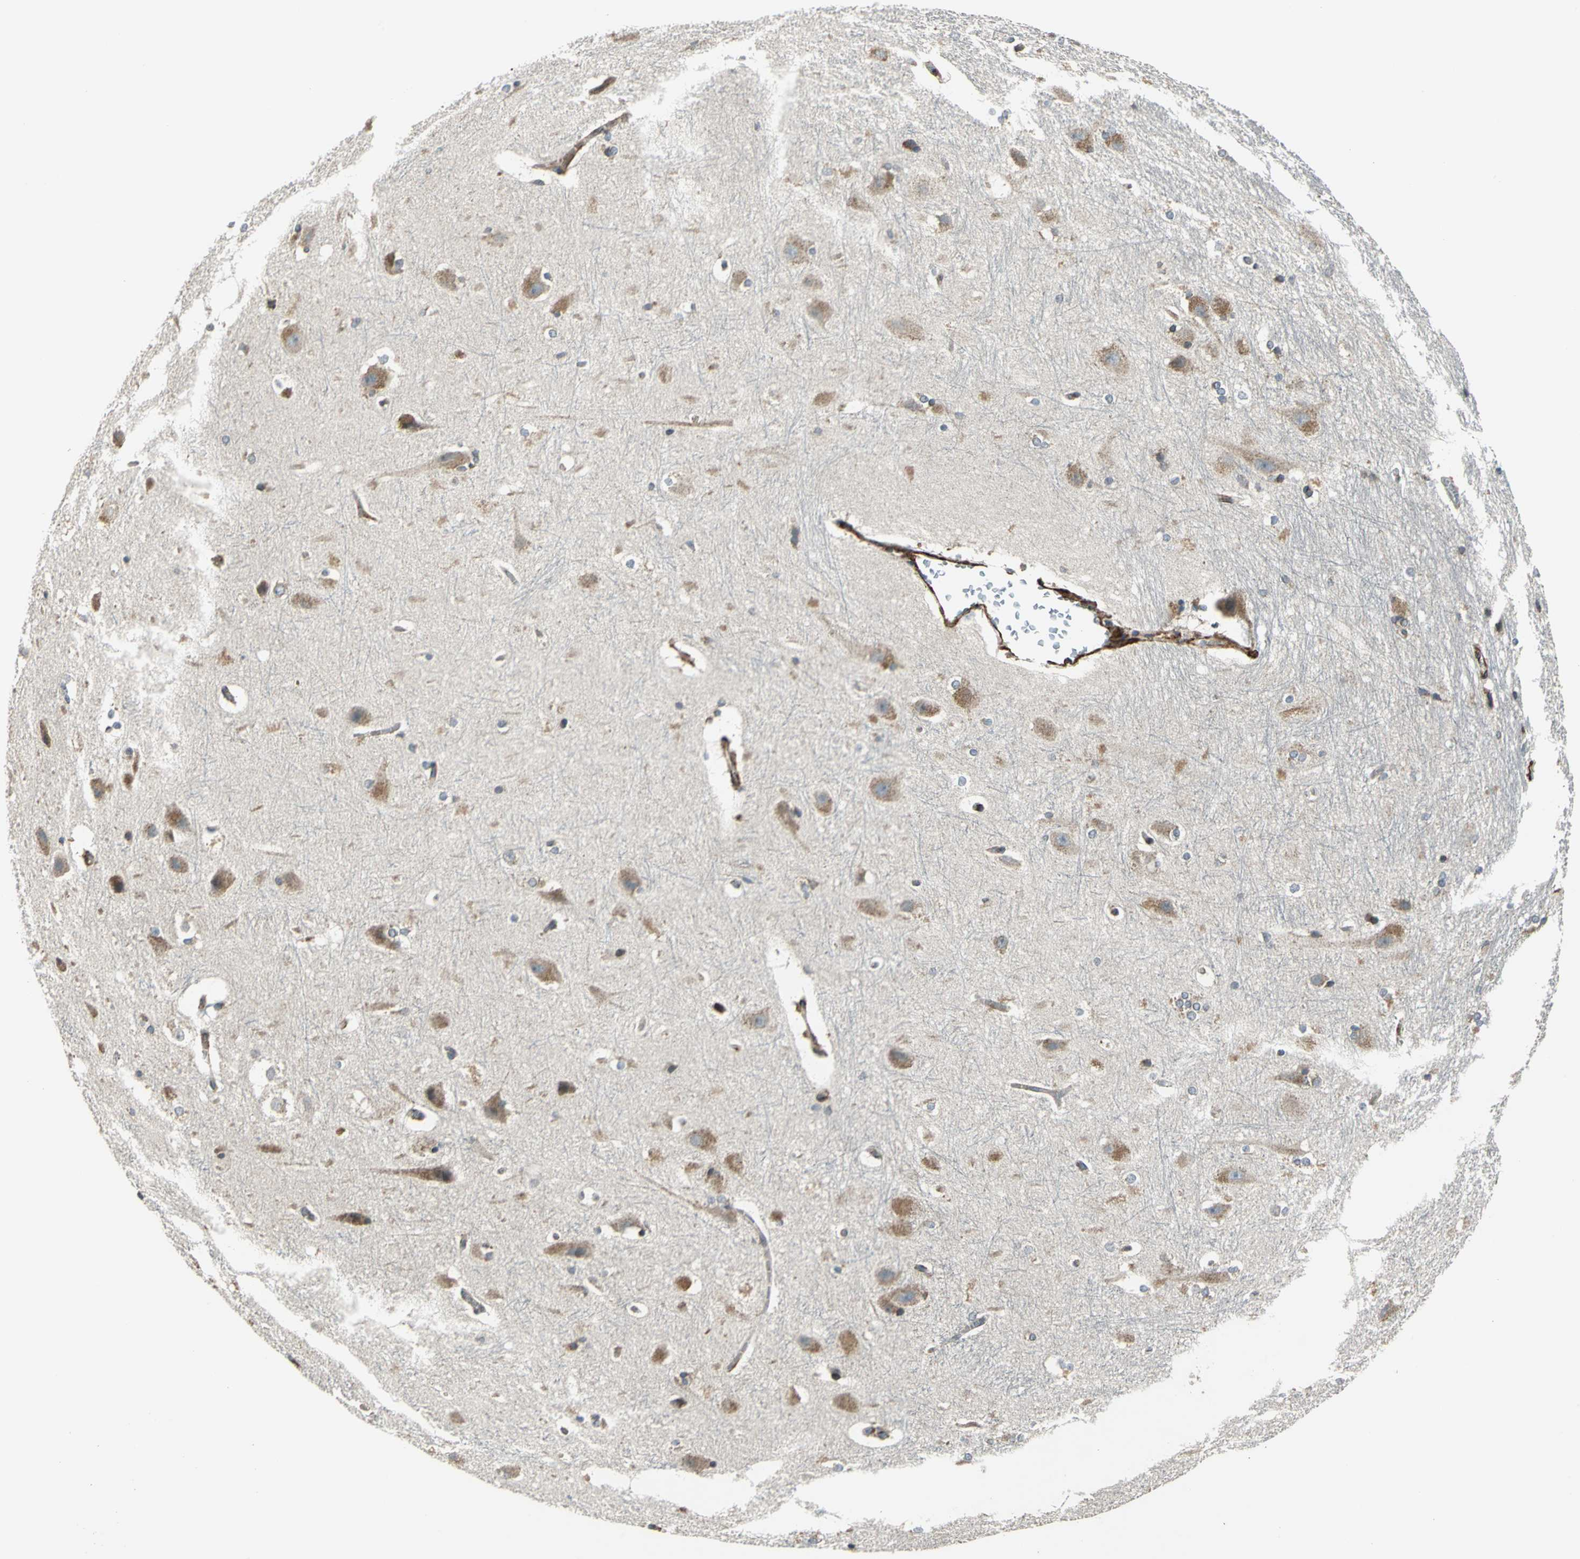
{"staining": {"intensity": "strong", "quantity": "25%-75%", "location": "cytoplasmic/membranous"}, "tissue": "hippocampus", "cell_type": "Glial cells", "image_type": "normal", "snomed": [{"axis": "morphology", "description": "Normal tissue, NOS"}, {"axis": "topography", "description": "Hippocampus"}], "caption": "Immunohistochemical staining of unremarkable hippocampus demonstrates strong cytoplasmic/membranous protein expression in about 25%-75% of glial cells.", "gene": "HTATIP2", "patient": {"sex": "female", "age": 19}}